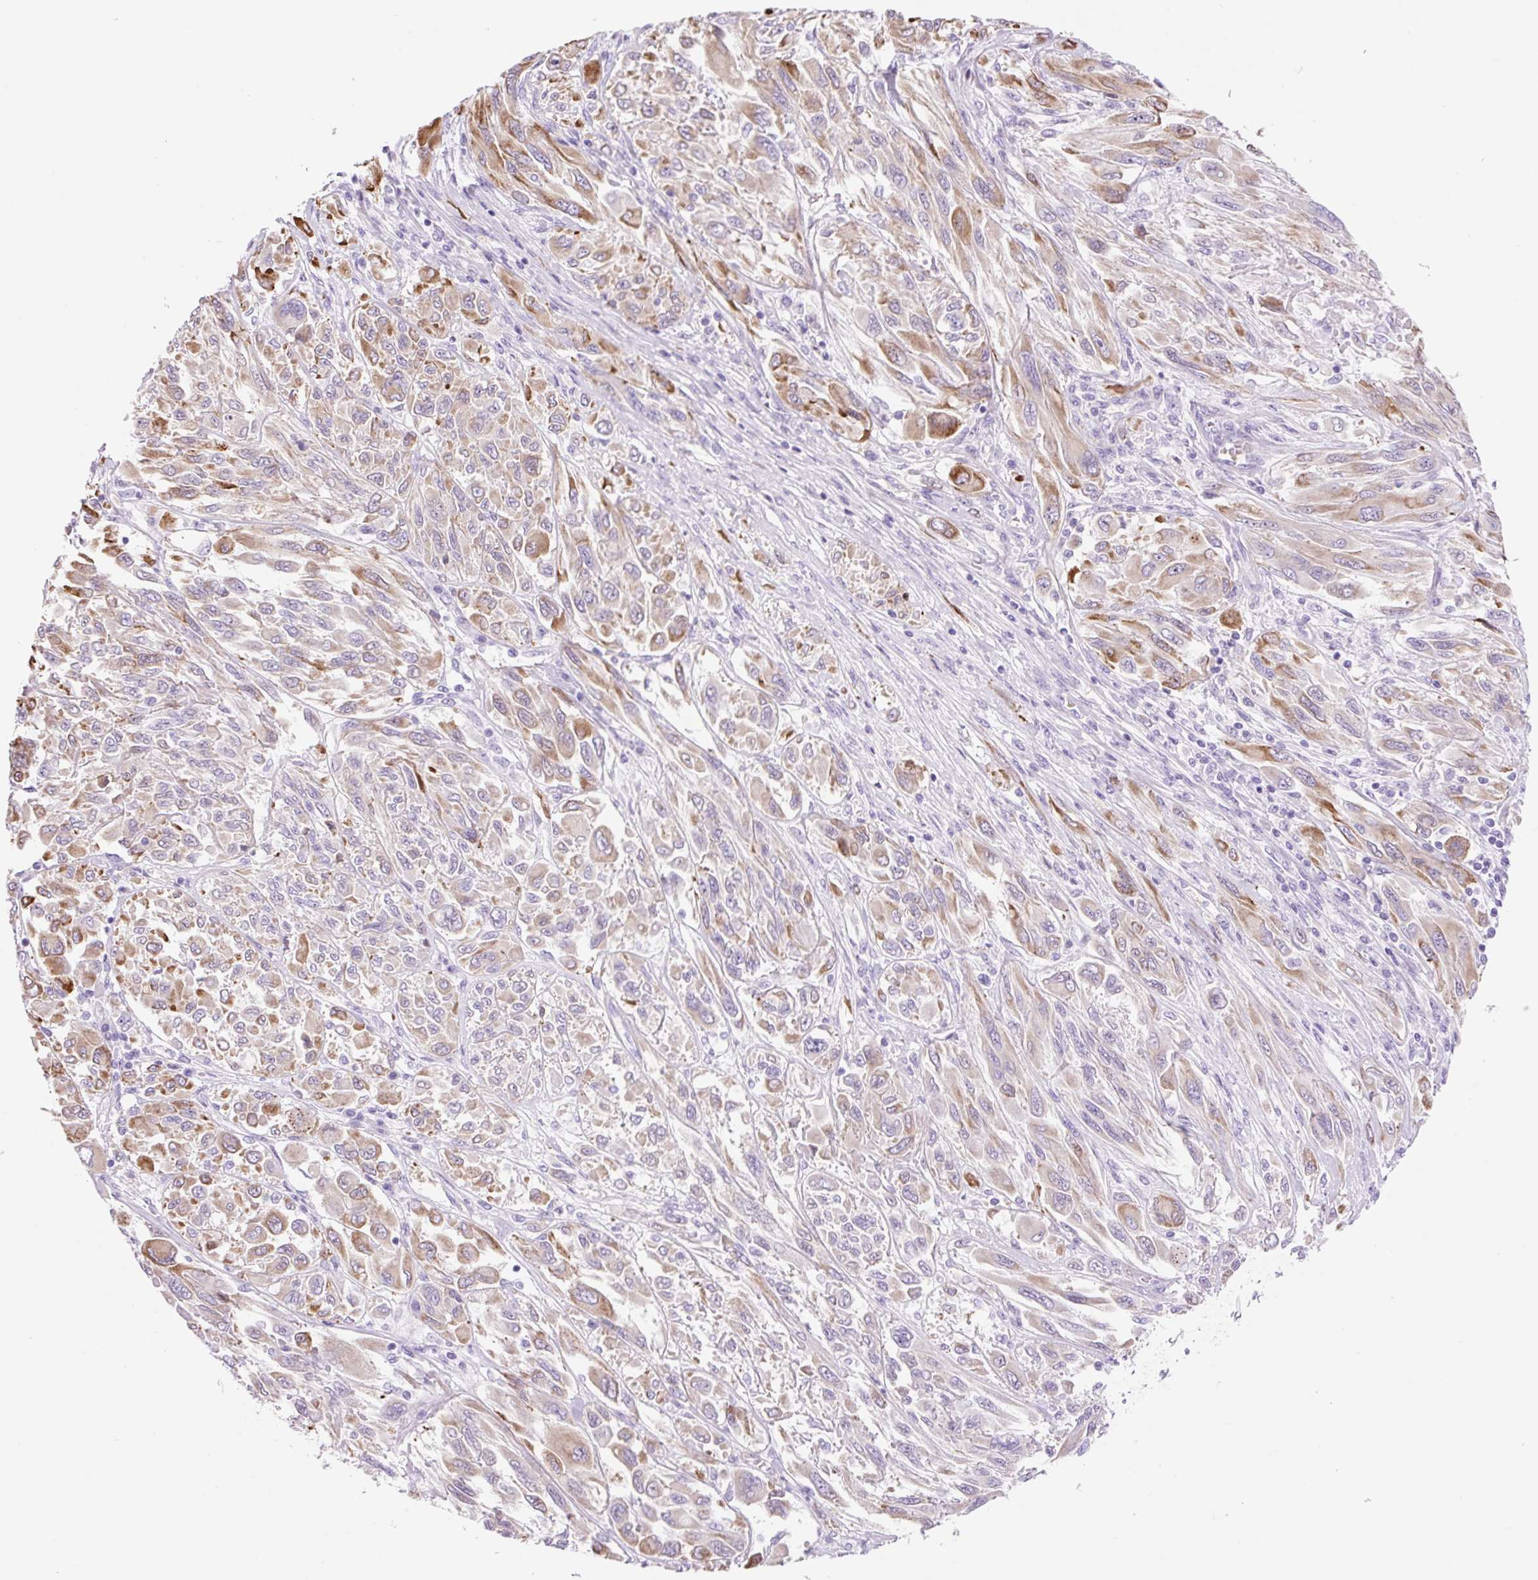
{"staining": {"intensity": "moderate", "quantity": "<25%", "location": "cytoplasmic/membranous"}, "tissue": "melanoma", "cell_type": "Tumor cells", "image_type": "cancer", "snomed": [{"axis": "morphology", "description": "Malignant melanoma, NOS"}, {"axis": "topography", "description": "Skin"}], "caption": "DAB immunohistochemical staining of human melanoma reveals moderate cytoplasmic/membranous protein staining in about <25% of tumor cells.", "gene": "ZNF121", "patient": {"sex": "female", "age": 91}}